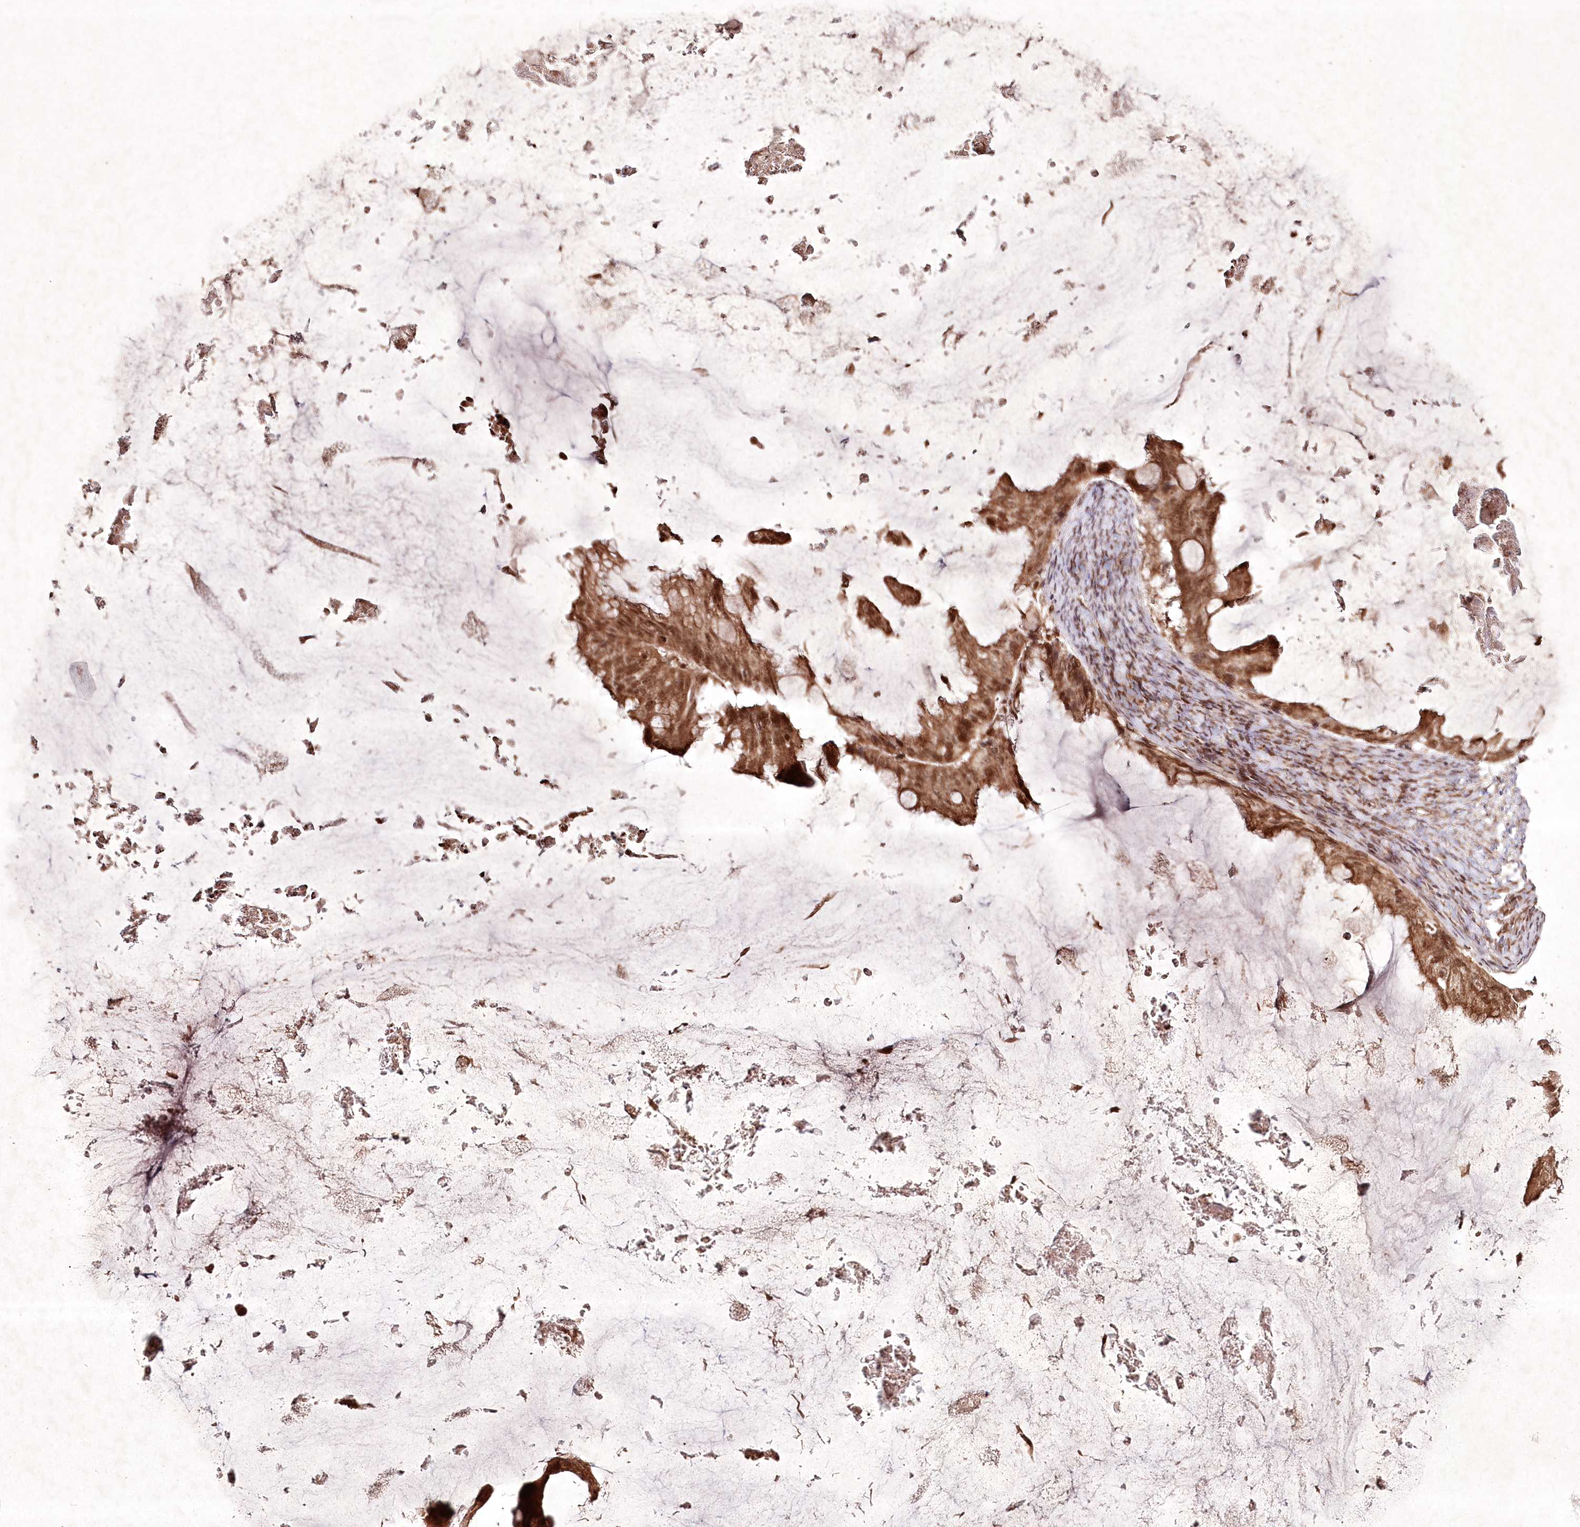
{"staining": {"intensity": "moderate", "quantity": ">75%", "location": "cytoplasmic/membranous,nuclear"}, "tissue": "ovarian cancer", "cell_type": "Tumor cells", "image_type": "cancer", "snomed": [{"axis": "morphology", "description": "Cystadenocarcinoma, mucinous, NOS"}, {"axis": "topography", "description": "Ovary"}], "caption": "Protein staining of ovarian cancer (mucinous cystadenocarcinoma) tissue shows moderate cytoplasmic/membranous and nuclear expression in approximately >75% of tumor cells.", "gene": "CARM1", "patient": {"sex": "female", "age": 61}}